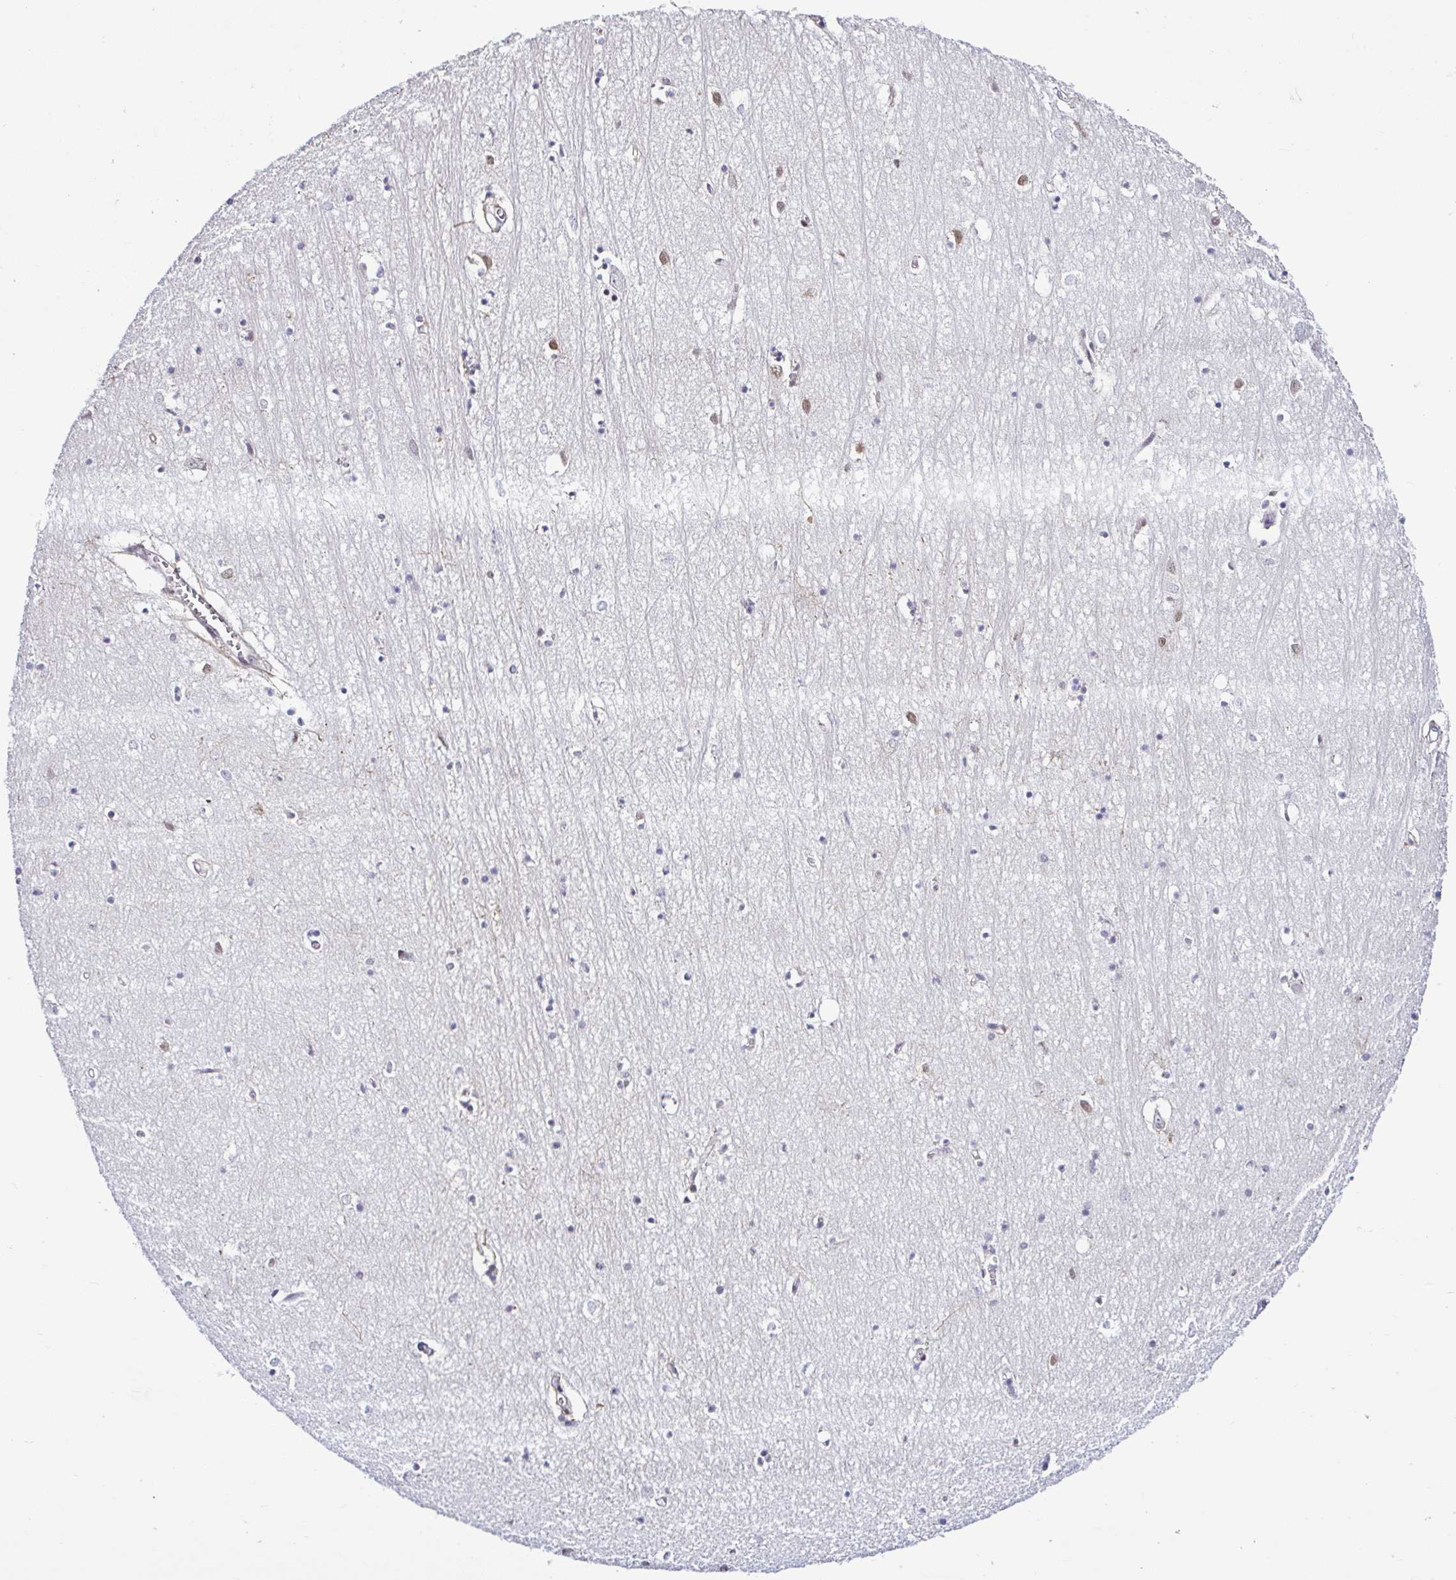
{"staining": {"intensity": "moderate", "quantity": "<25%", "location": "nuclear"}, "tissue": "hippocampus", "cell_type": "Glial cells", "image_type": "normal", "snomed": [{"axis": "morphology", "description": "Normal tissue, NOS"}, {"axis": "topography", "description": "Hippocampus"}], "caption": "Benign hippocampus exhibits moderate nuclear positivity in approximately <25% of glial cells, visualized by immunohistochemistry.", "gene": "DR1", "patient": {"sex": "female", "age": 64}}